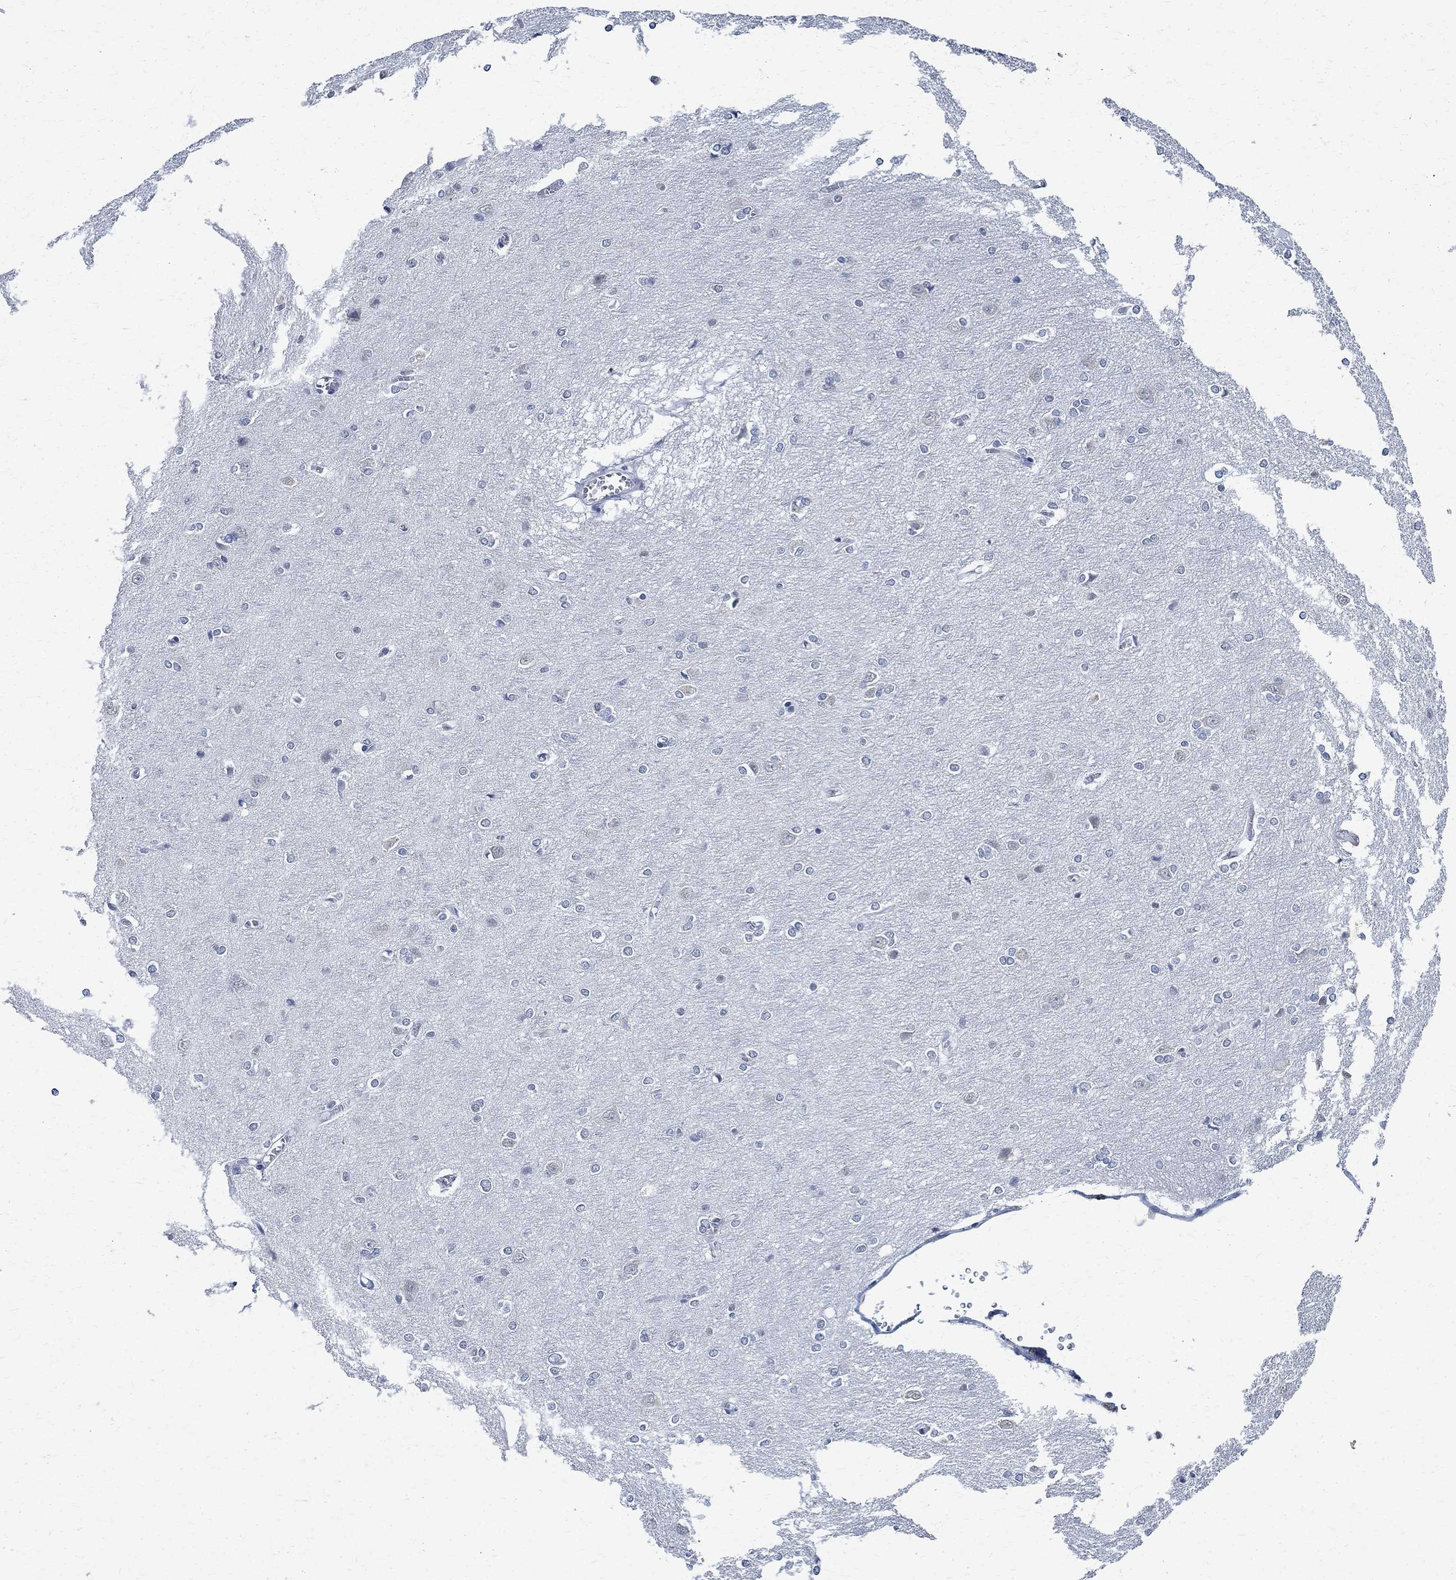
{"staining": {"intensity": "negative", "quantity": "none", "location": "none"}, "tissue": "cerebral cortex", "cell_type": "Endothelial cells", "image_type": "normal", "snomed": [{"axis": "morphology", "description": "Normal tissue, NOS"}, {"axis": "topography", "description": "Cerebral cortex"}], "caption": "High magnification brightfield microscopy of normal cerebral cortex stained with DAB (3,3'-diaminobenzidine) (brown) and counterstained with hematoxylin (blue): endothelial cells show no significant staining.", "gene": "TMEM221", "patient": {"sex": "male", "age": 37}}